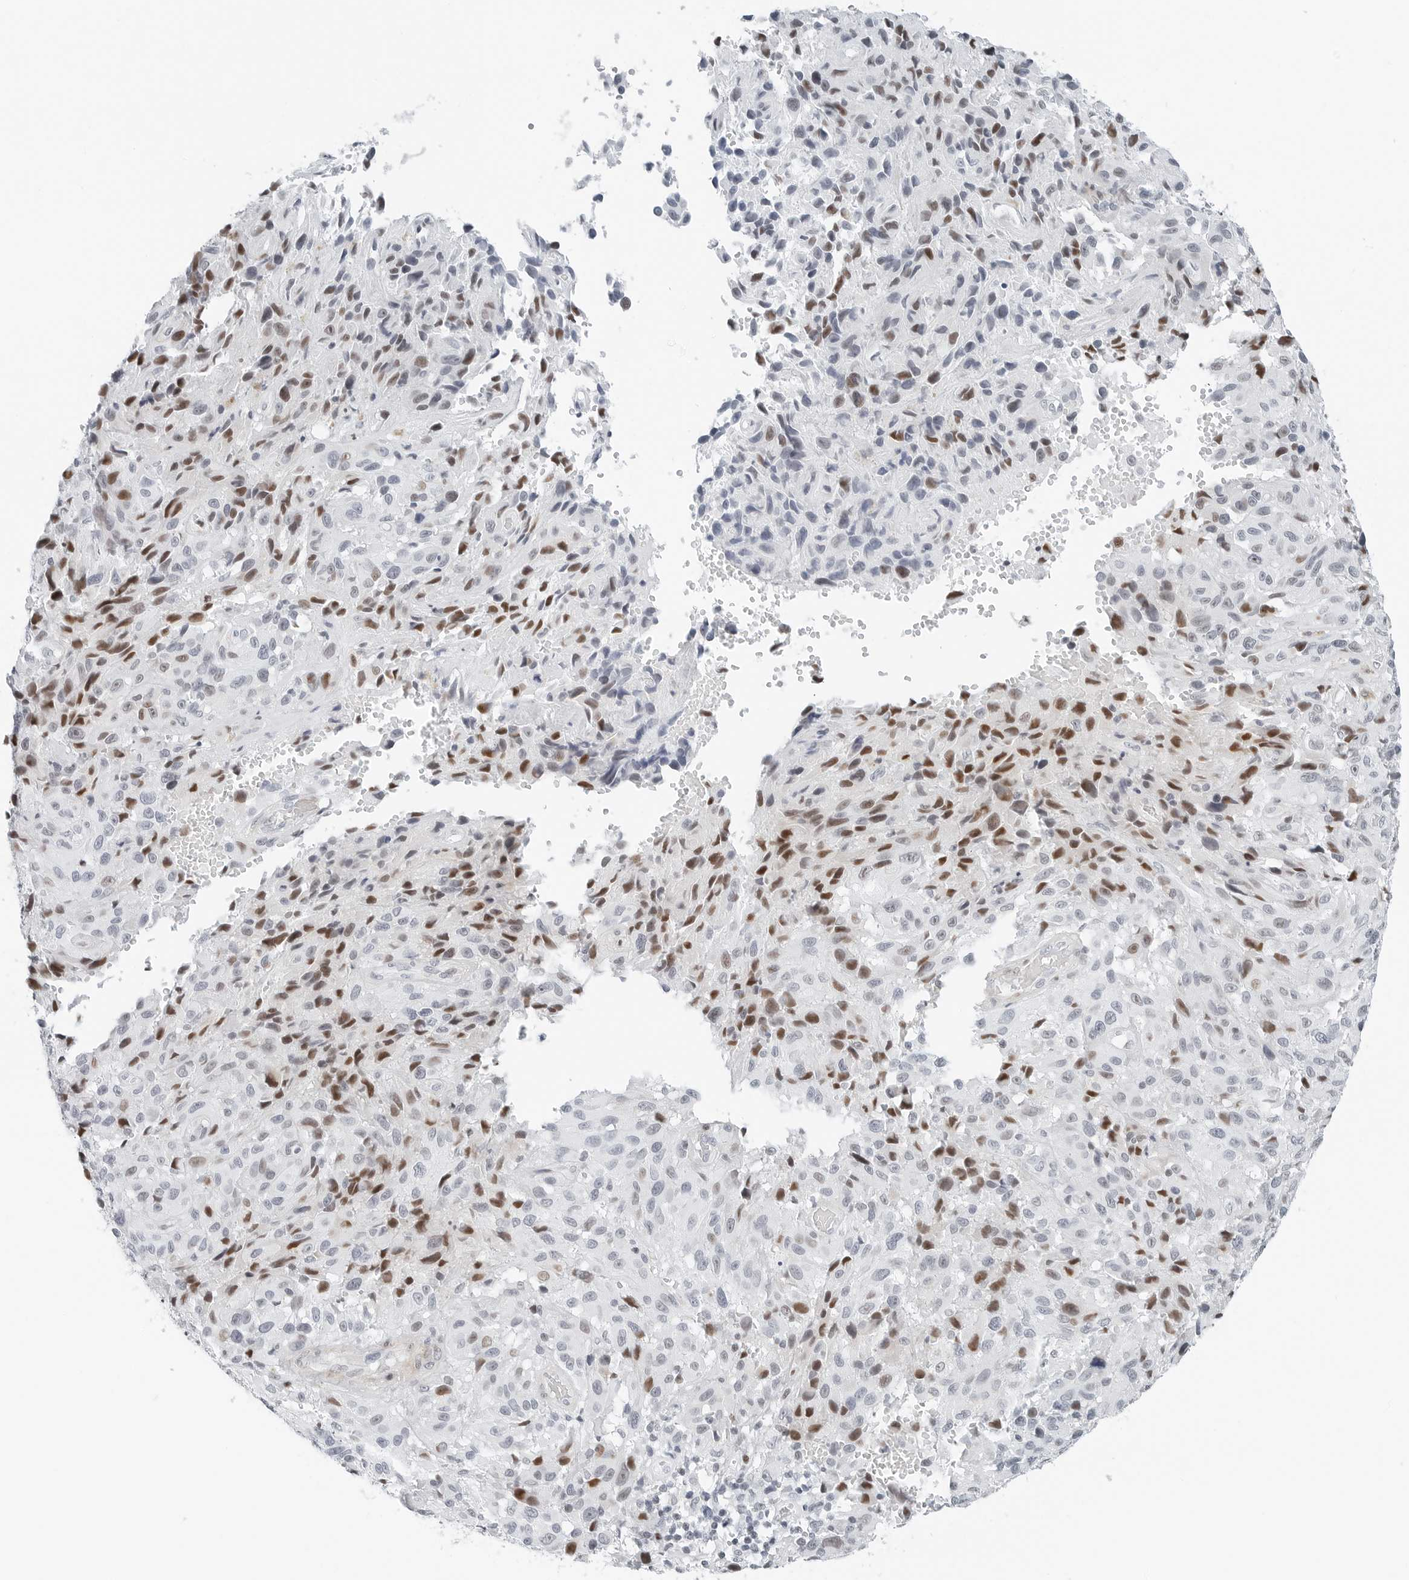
{"staining": {"intensity": "moderate", "quantity": "<25%", "location": "nuclear"}, "tissue": "melanoma", "cell_type": "Tumor cells", "image_type": "cancer", "snomed": [{"axis": "morphology", "description": "Malignant melanoma, NOS"}, {"axis": "topography", "description": "Skin"}], "caption": "This is a photomicrograph of immunohistochemistry (IHC) staining of malignant melanoma, which shows moderate expression in the nuclear of tumor cells.", "gene": "NTMT2", "patient": {"sex": "male", "age": 66}}